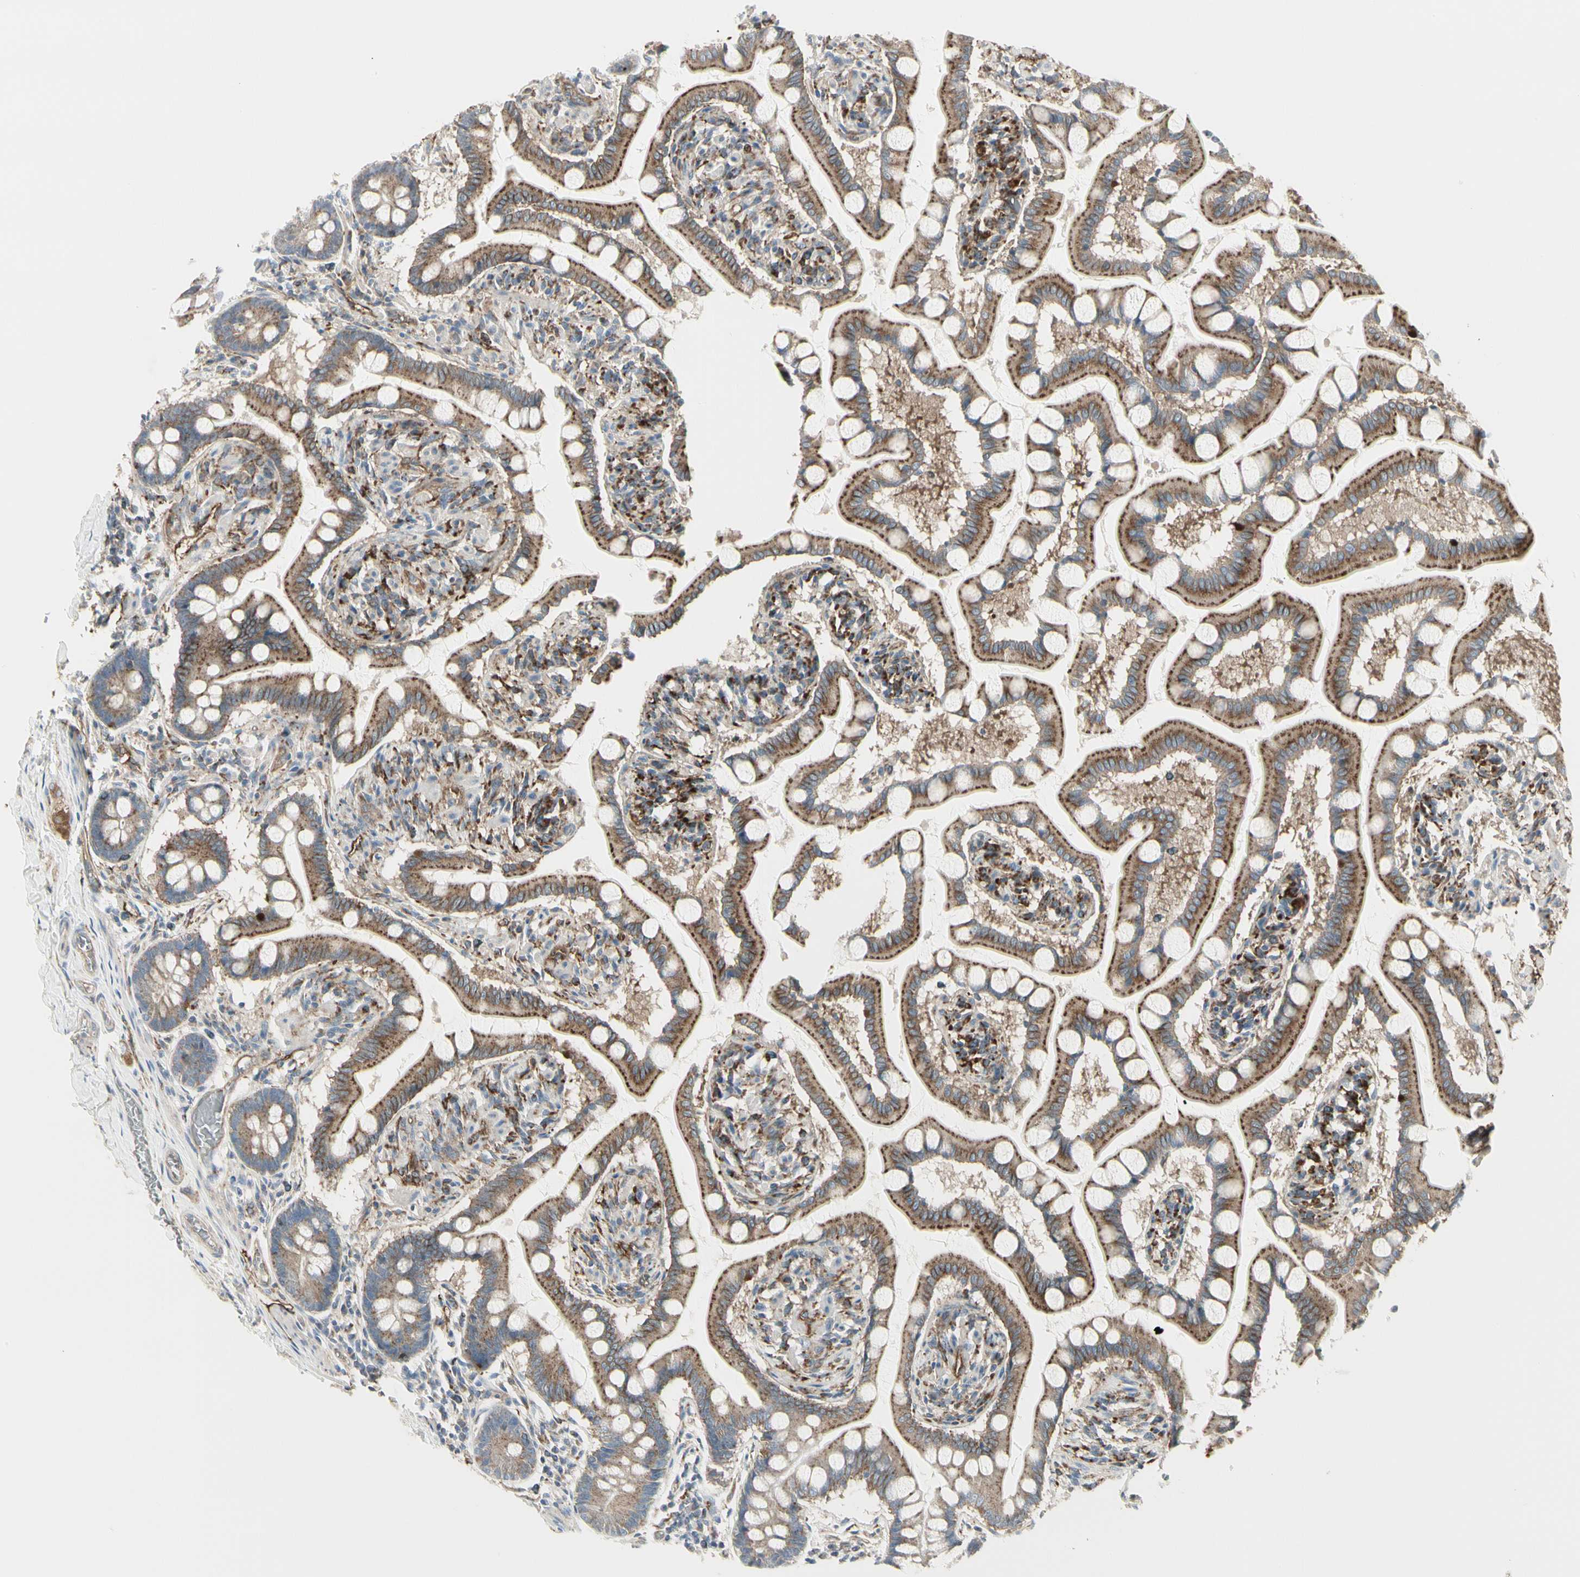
{"staining": {"intensity": "moderate", "quantity": ">75%", "location": "cytoplasmic/membranous"}, "tissue": "small intestine", "cell_type": "Glandular cells", "image_type": "normal", "snomed": [{"axis": "morphology", "description": "Normal tissue, NOS"}, {"axis": "topography", "description": "Small intestine"}], "caption": "Immunohistochemical staining of unremarkable human small intestine reveals medium levels of moderate cytoplasmic/membranous positivity in approximately >75% of glandular cells.", "gene": "ATP6V1B2", "patient": {"sex": "male", "age": 41}}